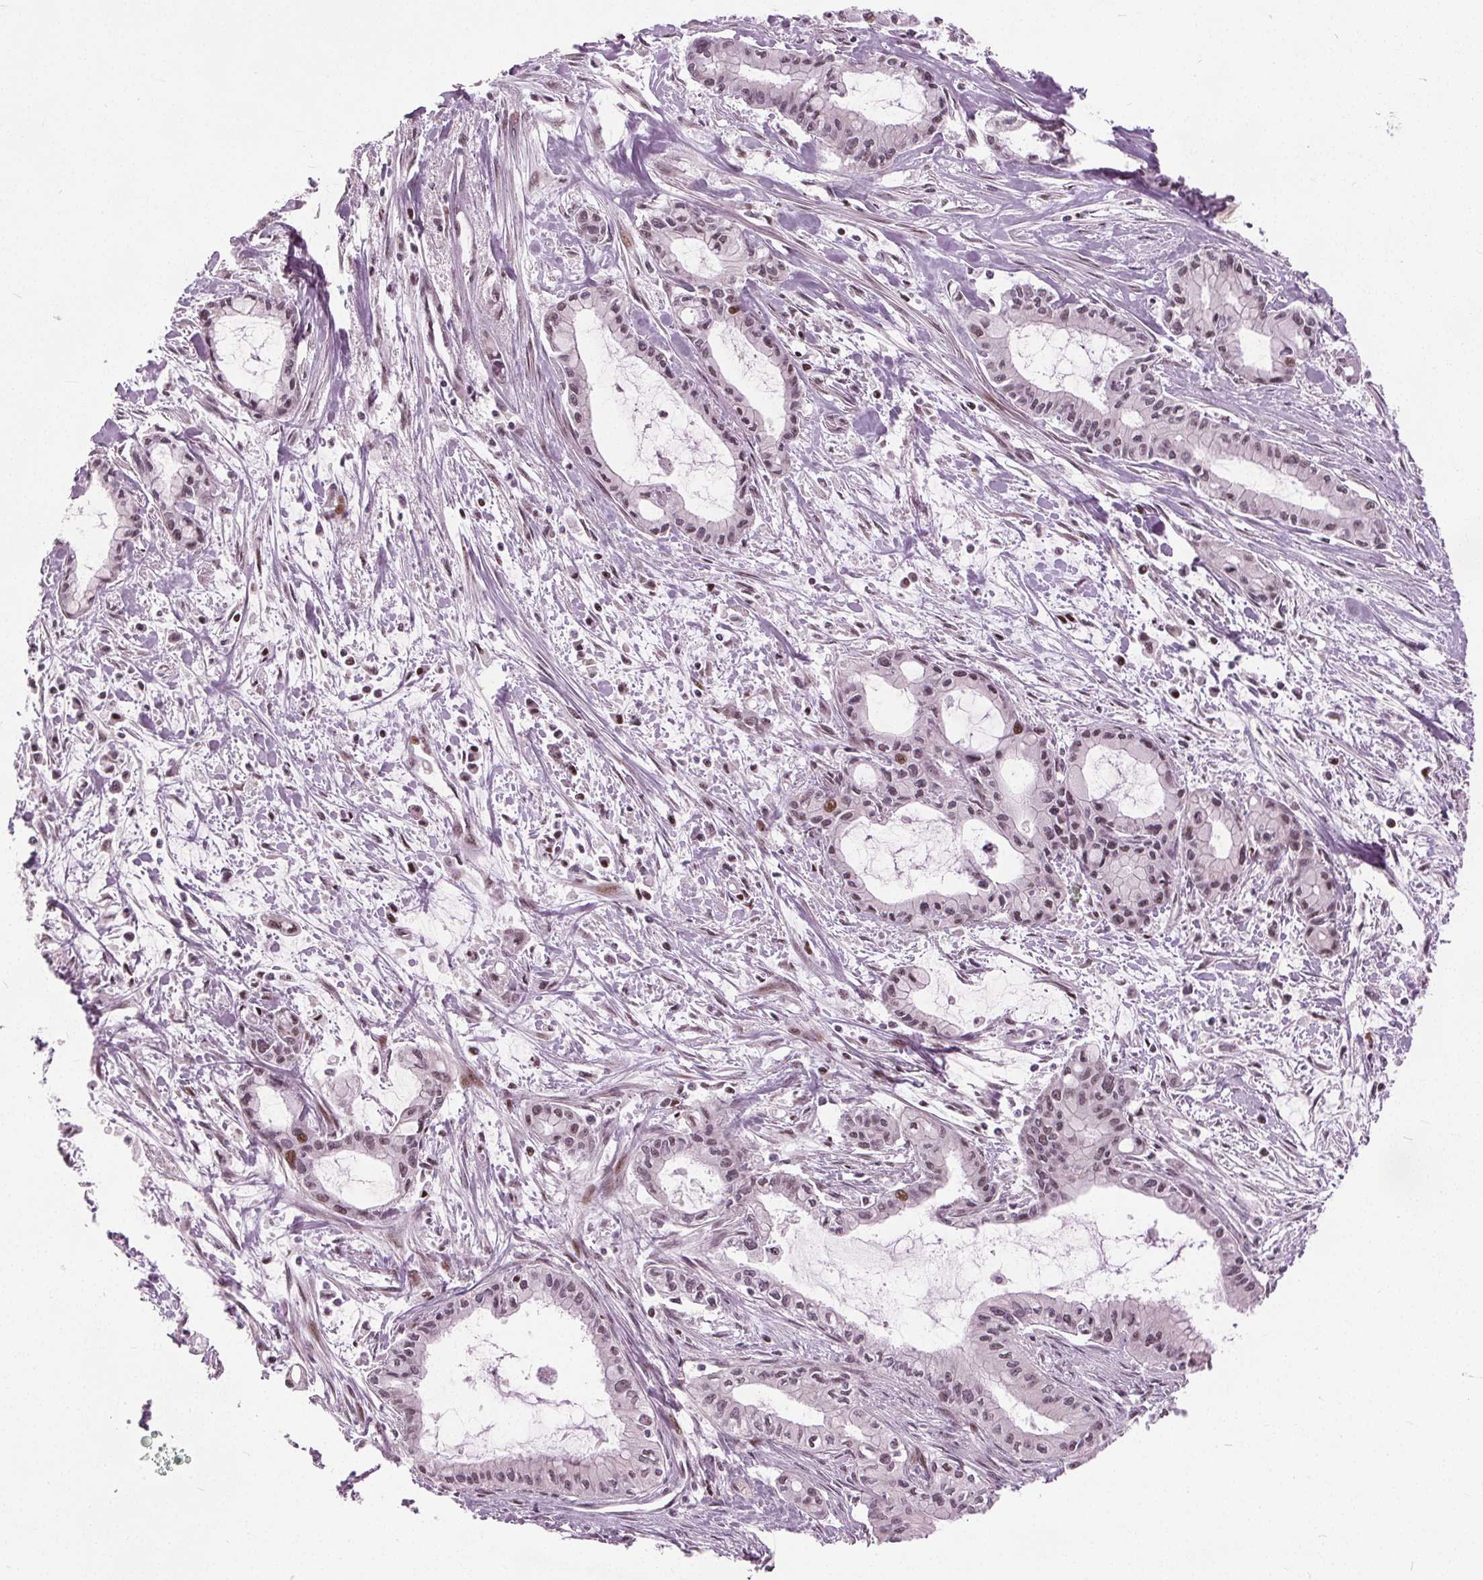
{"staining": {"intensity": "moderate", "quantity": ">75%", "location": "nuclear"}, "tissue": "pancreatic cancer", "cell_type": "Tumor cells", "image_type": "cancer", "snomed": [{"axis": "morphology", "description": "Adenocarcinoma, NOS"}, {"axis": "topography", "description": "Pancreas"}], "caption": "This is a micrograph of immunohistochemistry (IHC) staining of adenocarcinoma (pancreatic), which shows moderate staining in the nuclear of tumor cells.", "gene": "TTC34", "patient": {"sex": "male", "age": 48}}